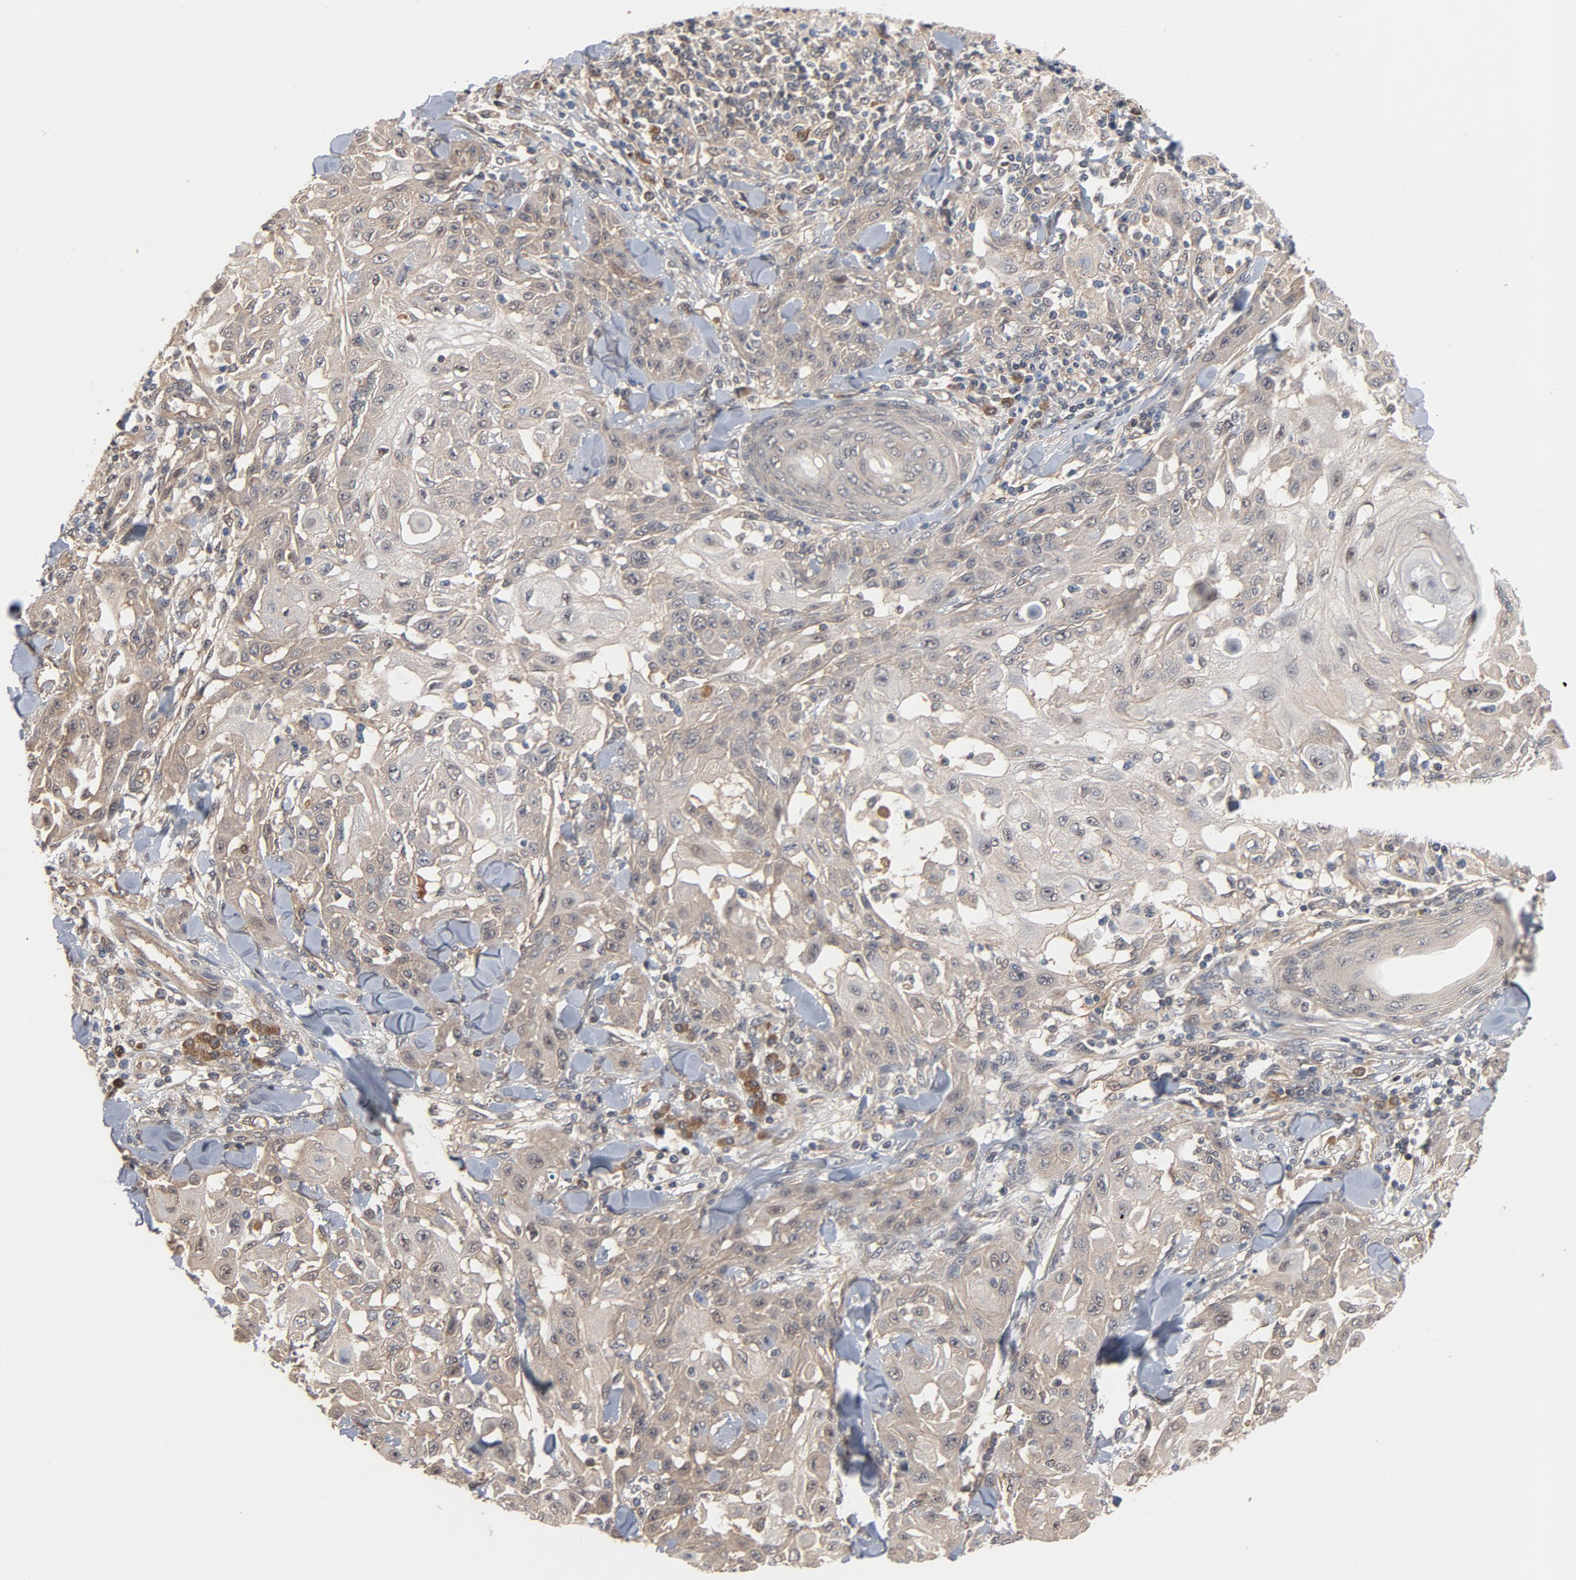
{"staining": {"intensity": "negative", "quantity": "none", "location": "none"}, "tissue": "skin cancer", "cell_type": "Tumor cells", "image_type": "cancer", "snomed": [{"axis": "morphology", "description": "Squamous cell carcinoma, NOS"}, {"axis": "topography", "description": "Skin"}], "caption": "This is an immunohistochemistry (IHC) histopathology image of human skin squamous cell carcinoma. There is no staining in tumor cells.", "gene": "PITPNM2", "patient": {"sex": "male", "age": 24}}